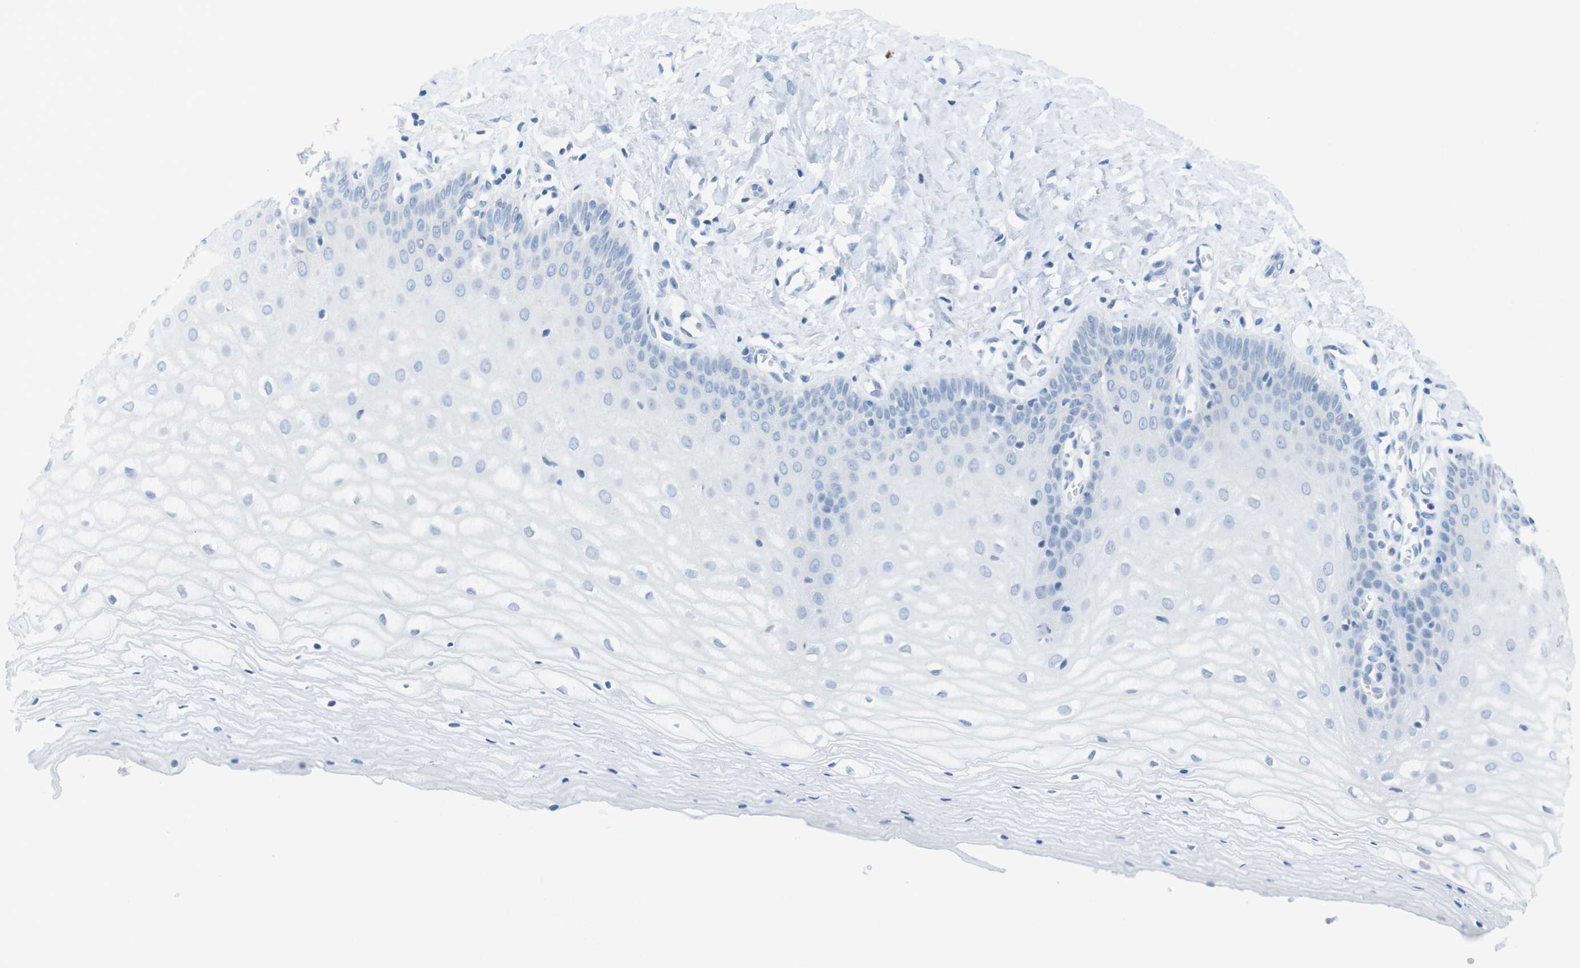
{"staining": {"intensity": "negative", "quantity": "none", "location": "none"}, "tissue": "cervix", "cell_type": "Glandular cells", "image_type": "normal", "snomed": [{"axis": "morphology", "description": "Normal tissue, NOS"}, {"axis": "topography", "description": "Cervix"}], "caption": "The image exhibits no staining of glandular cells in normal cervix.", "gene": "OPN1SW", "patient": {"sex": "female", "age": 55}}